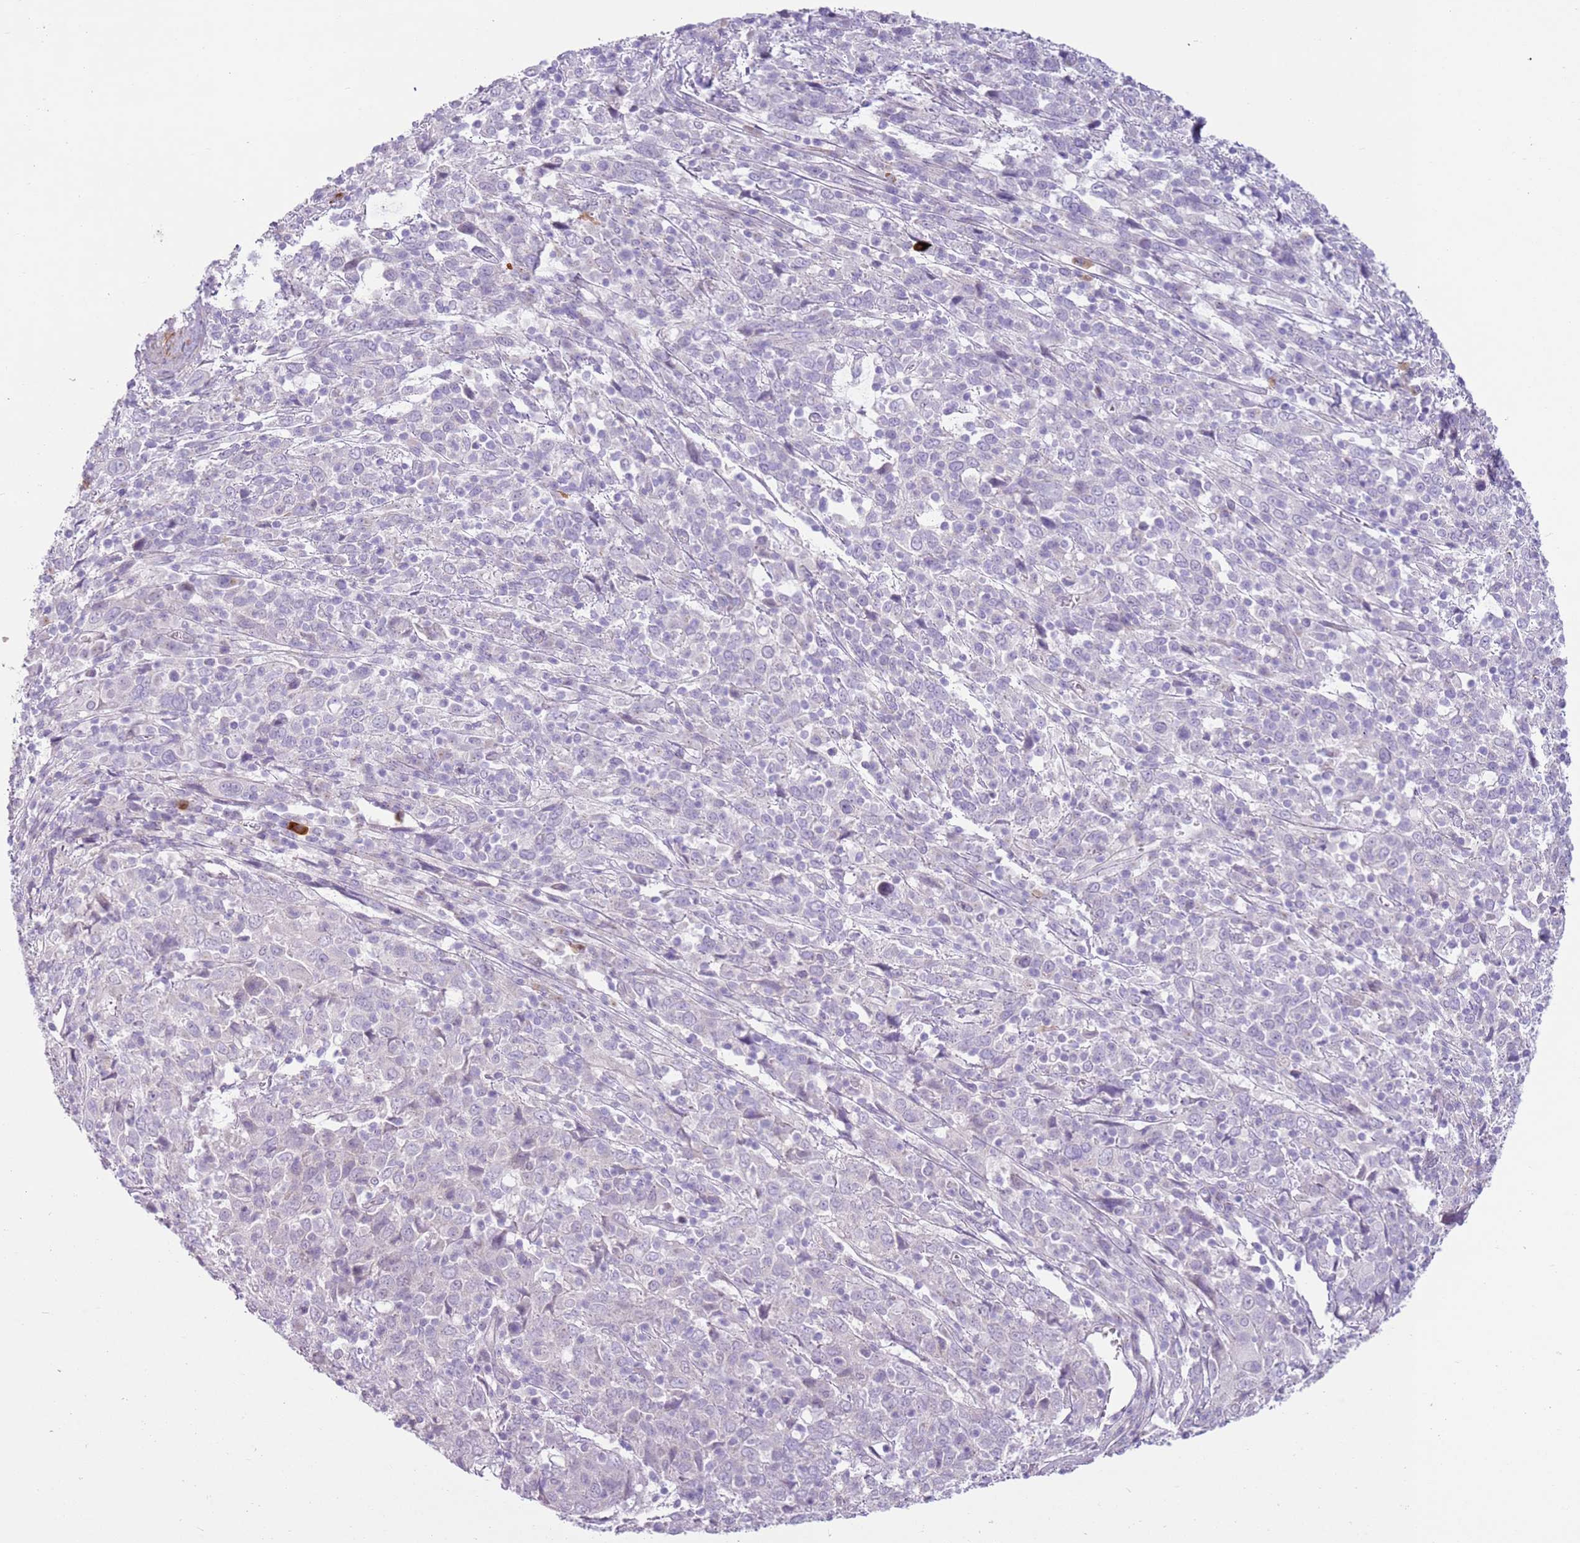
{"staining": {"intensity": "negative", "quantity": "none", "location": "none"}, "tissue": "cervical cancer", "cell_type": "Tumor cells", "image_type": "cancer", "snomed": [{"axis": "morphology", "description": "Squamous cell carcinoma, NOS"}, {"axis": "topography", "description": "Cervix"}], "caption": "Immunohistochemistry histopathology image of human cervical cancer (squamous cell carcinoma) stained for a protein (brown), which shows no expression in tumor cells.", "gene": "ZNF239", "patient": {"sex": "female", "age": 46}}